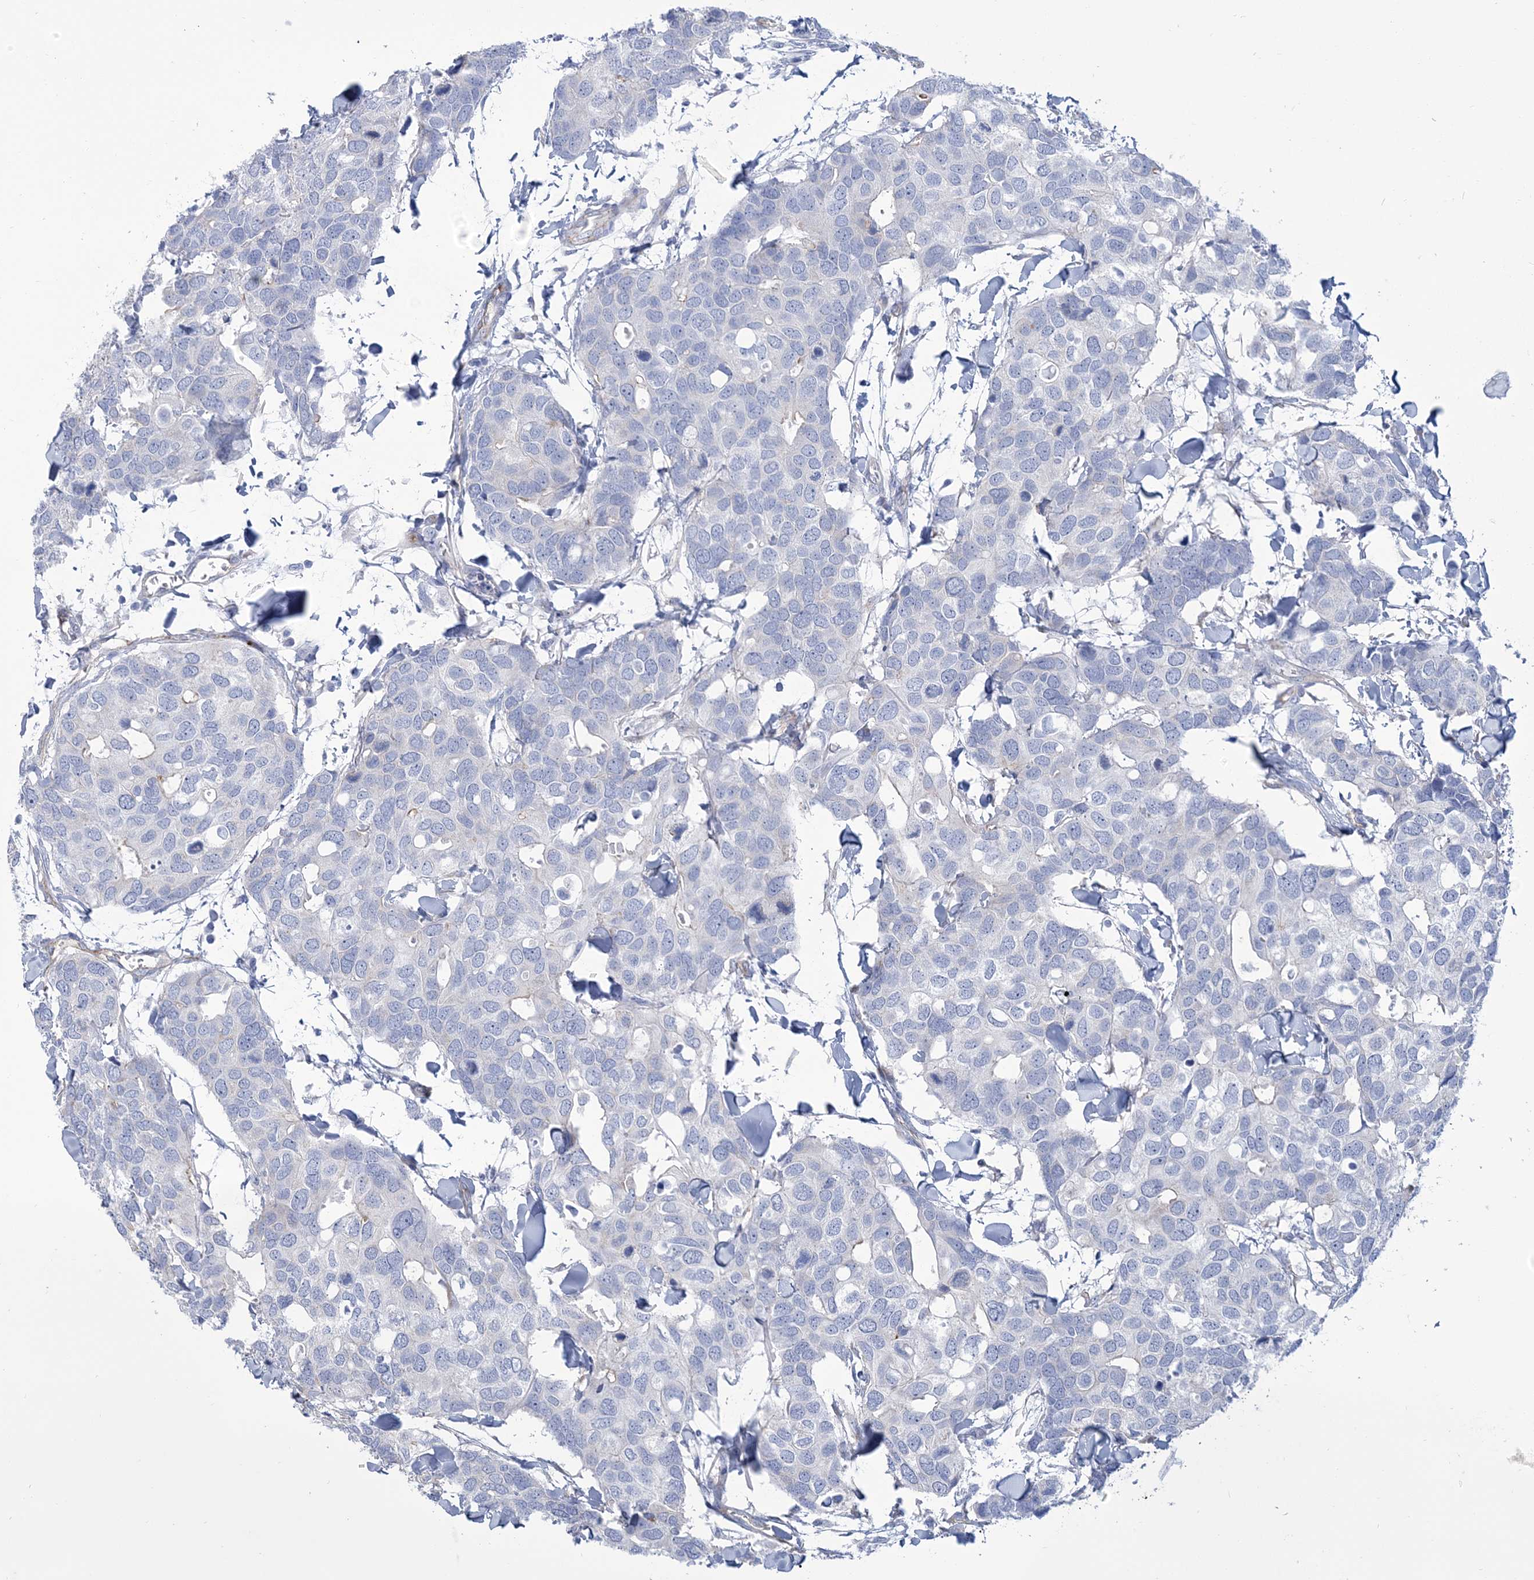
{"staining": {"intensity": "negative", "quantity": "none", "location": "none"}, "tissue": "breast cancer", "cell_type": "Tumor cells", "image_type": "cancer", "snomed": [{"axis": "morphology", "description": "Duct carcinoma"}, {"axis": "topography", "description": "Breast"}], "caption": "A histopathology image of human infiltrating ductal carcinoma (breast) is negative for staining in tumor cells. (DAB immunohistochemistry (IHC) visualized using brightfield microscopy, high magnification).", "gene": "RAB11FIP5", "patient": {"sex": "female", "age": 83}}